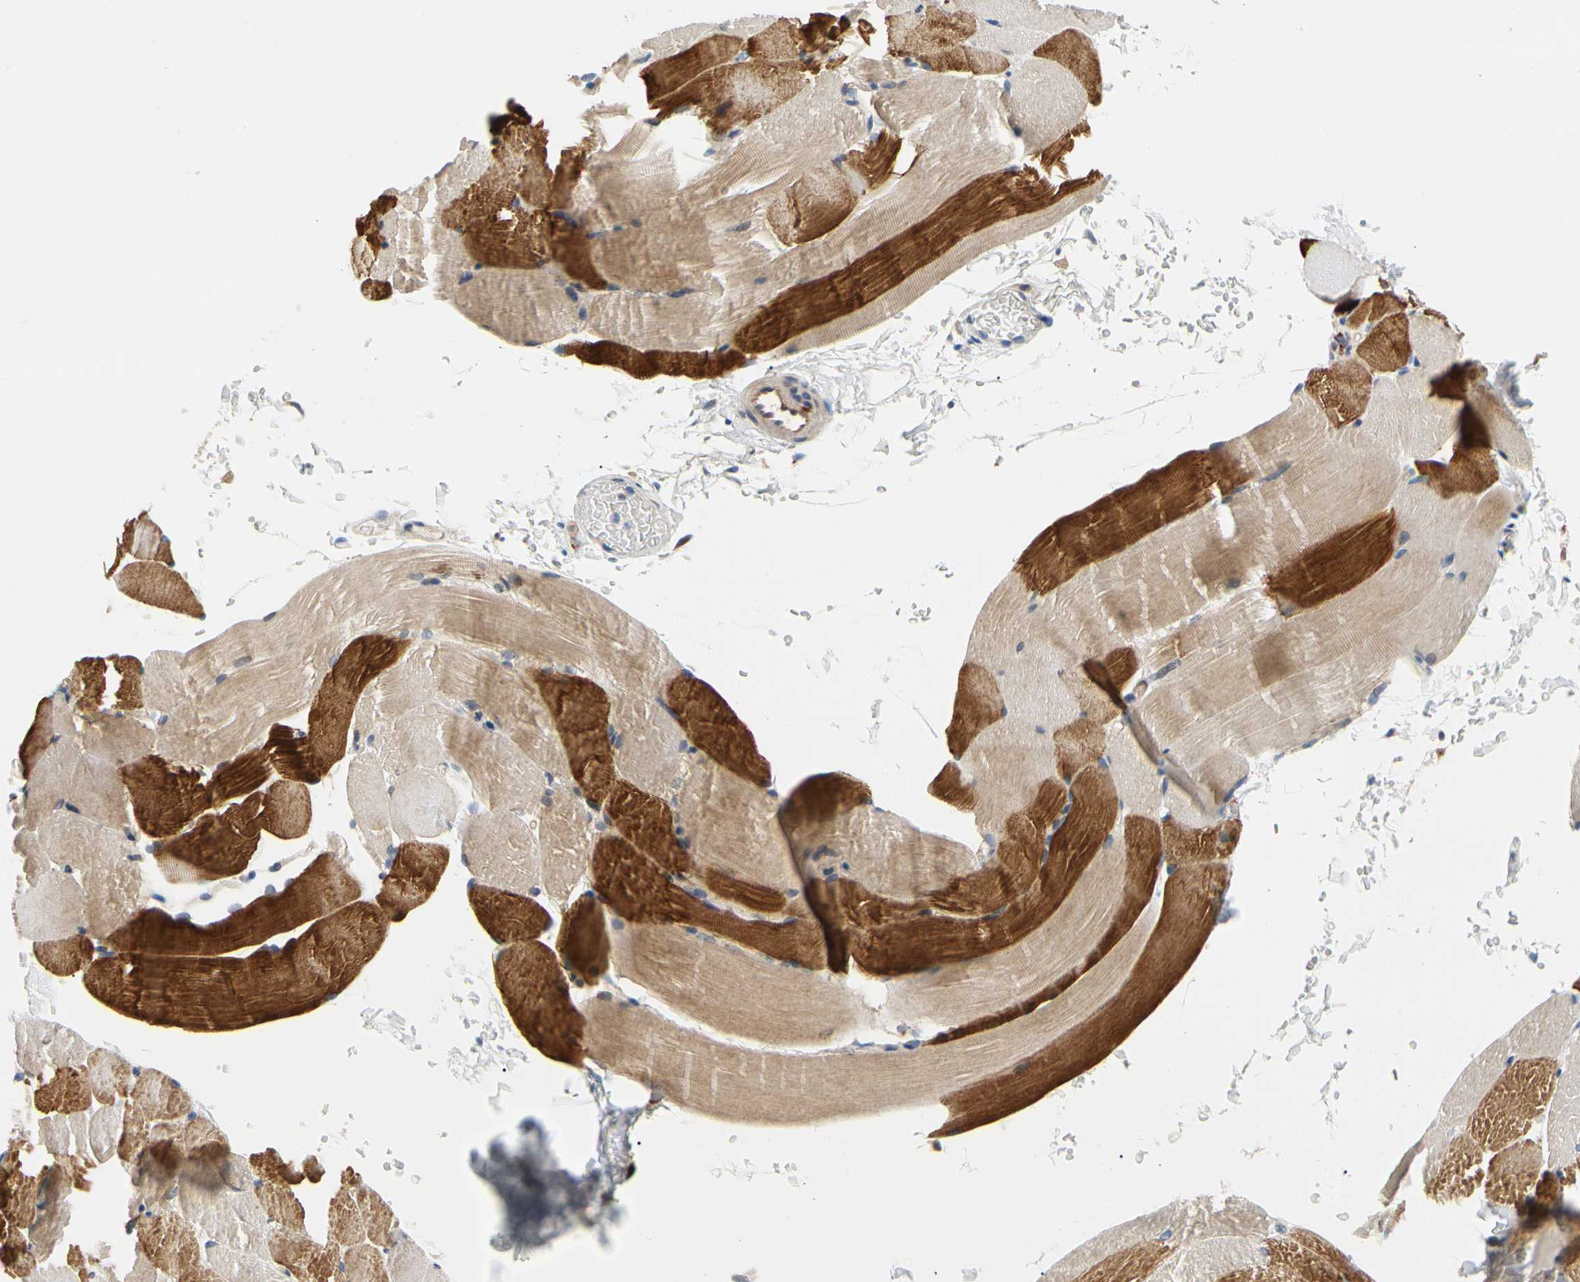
{"staining": {"intensity": "moderate", "quantity": "25%-75%", "location": "cytoplasmic/membranous"}, "tissue": "skeletal muscle", "cell_type": "Myocytes", "image_type": "normal", "snomed": [{"axis": "morphology", "description": "Normal tissue, NOS"}, {"axis": "topography", "description": "Skeletal muscle"}, {"axis": "topography", "description": "Parathyroid gland"}], "caption": "Brown immunohistochemical staining in benign human skeletal muscle displays moderate cytoplasmic/membranous staining in approximately 25%-75% of myocytes.", "gene": "ZNF236", "patient": {"sex": "female", "age": 37}}